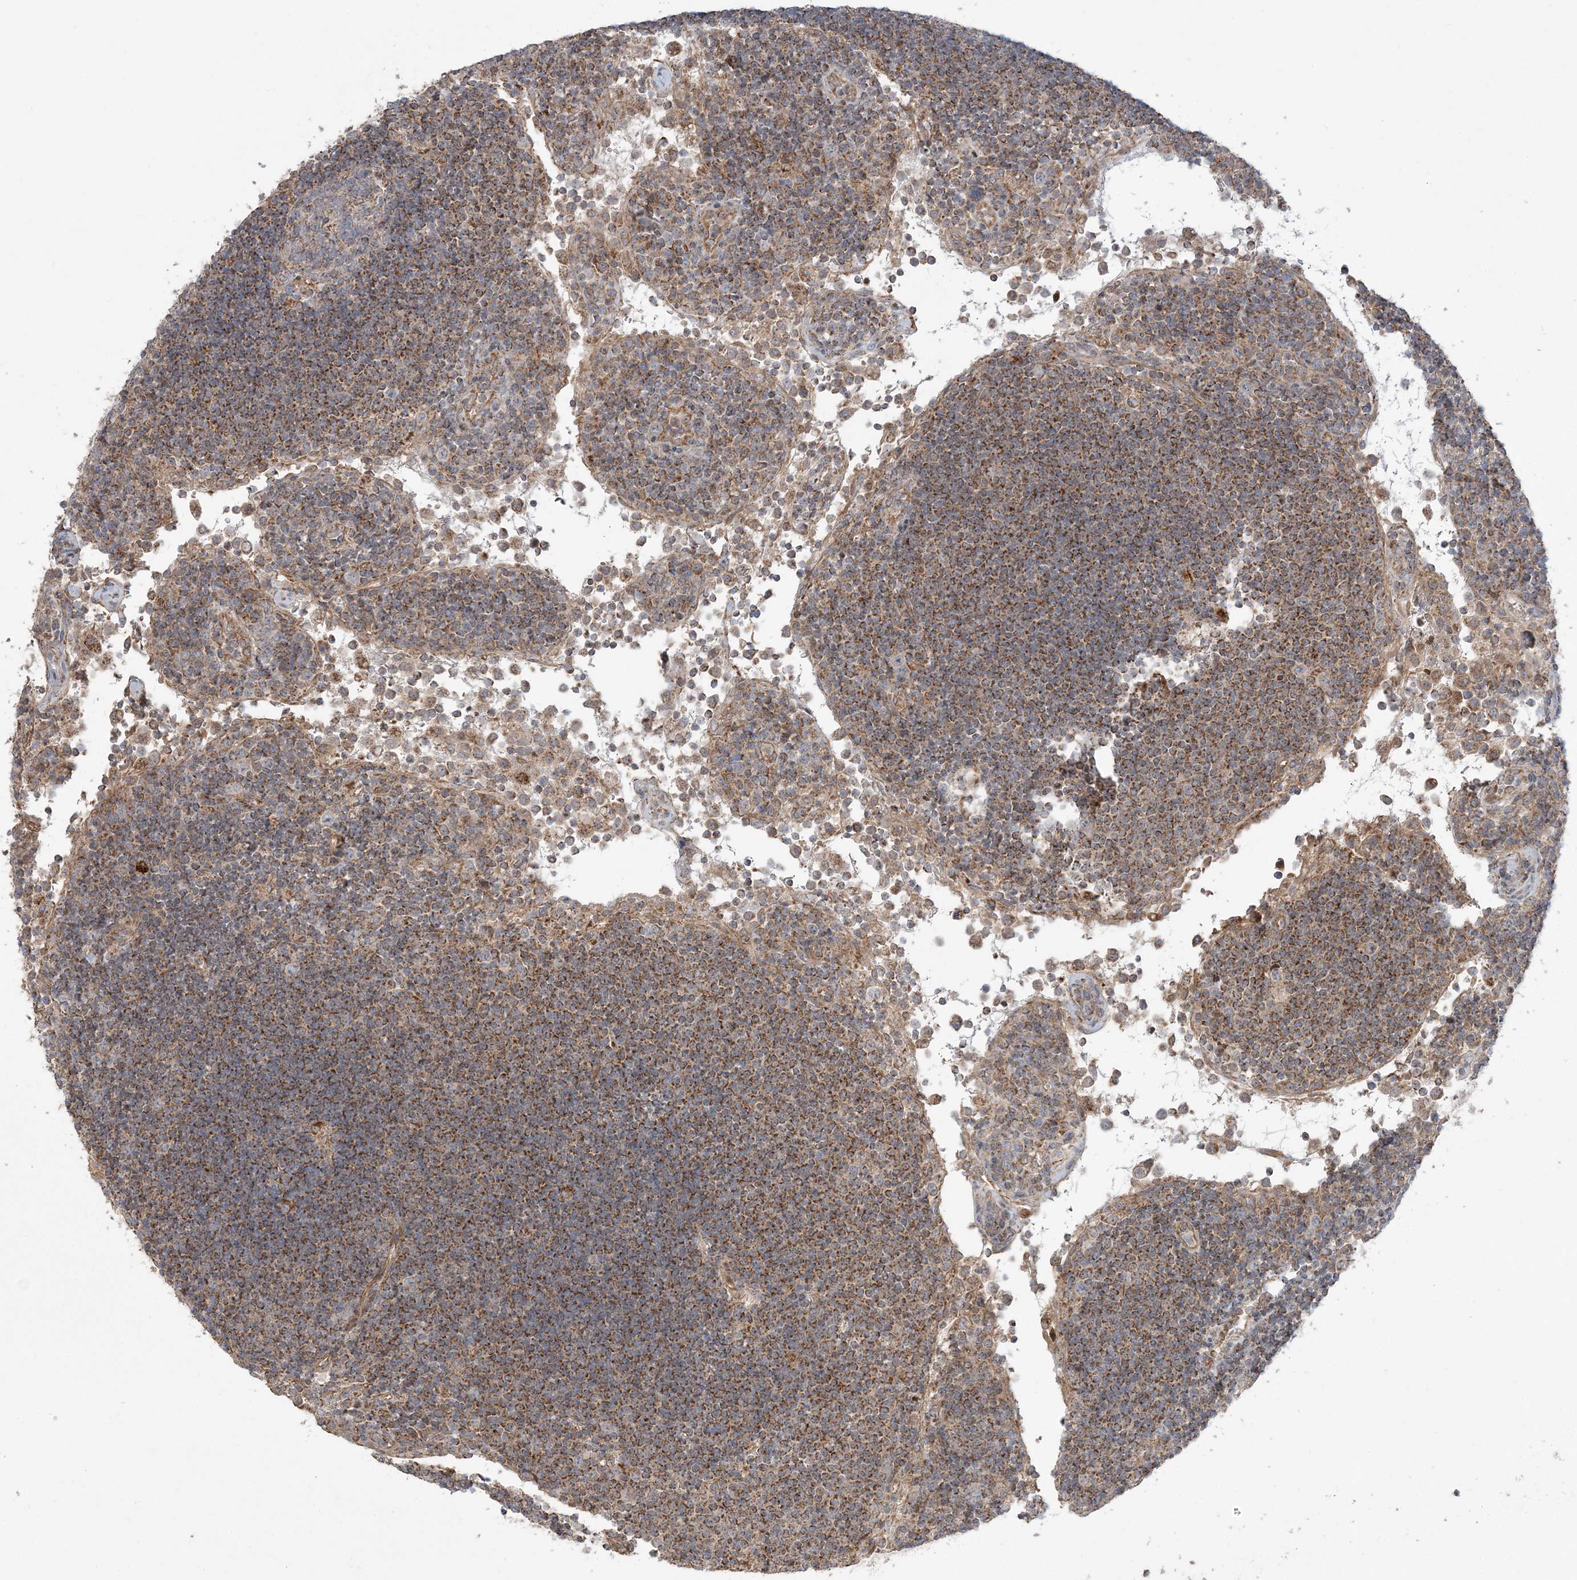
{"staining": {"intensity": "weak", "quantity": "<25%", "location": "cytoplasmic/membranous"}, "tissue": "lymph node", "cell_type": "Germinal center cells", "image_type": "normal", "snomed": [{"axis": "morphology", "description": "Normal tissue, NOS"}, {"axis": "topography", "description": "Lymph node"}], "caption": "Normal lymph node was stained to show a protein in brown. There is no significant positivity in germinal center cells. (DAB immunohistochemistry visualized using brightfield microscopy, high magnification).", "gene": "SCLT1", "patient": {"sex": "female", "age": 53}}